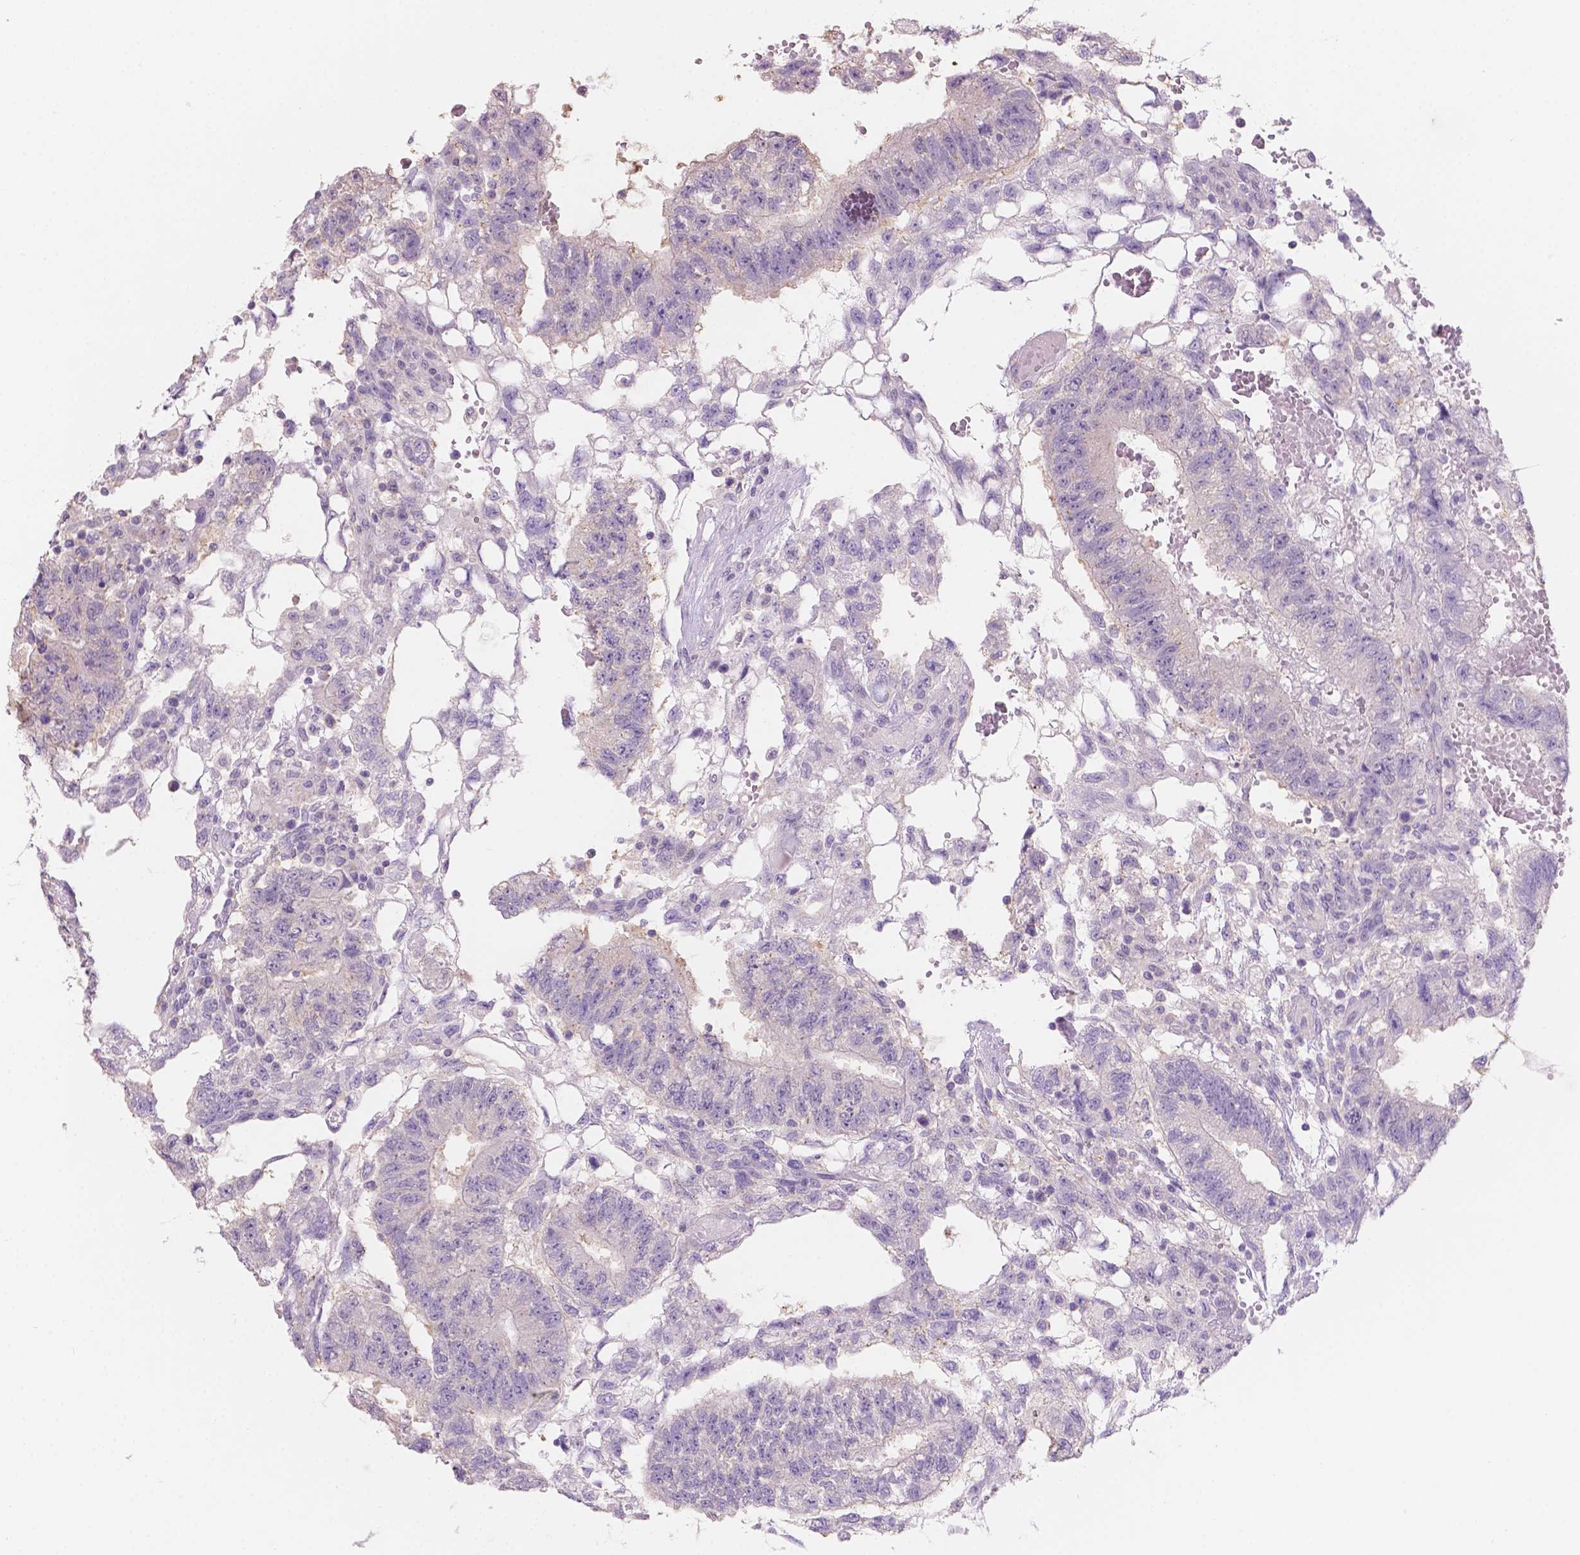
{"staining": {"intensity": "negative", "quantity": "none", "location": "none"}, "tissue": "testis cancer", "cell_type": "Tumor cells", "image_type": "cancer", "snomed": [{"axis": "morphology", "description": "Carcinoma, Embryonal, NOS"}, {"axis": "topography", "description": "Testis"}], "caption": "Immunohistochemical staining of testis cancer demonstrates no significant positivity in tumor cells.", "gene": "SBSN", "patient": {"sex": "male", "age": 32}}